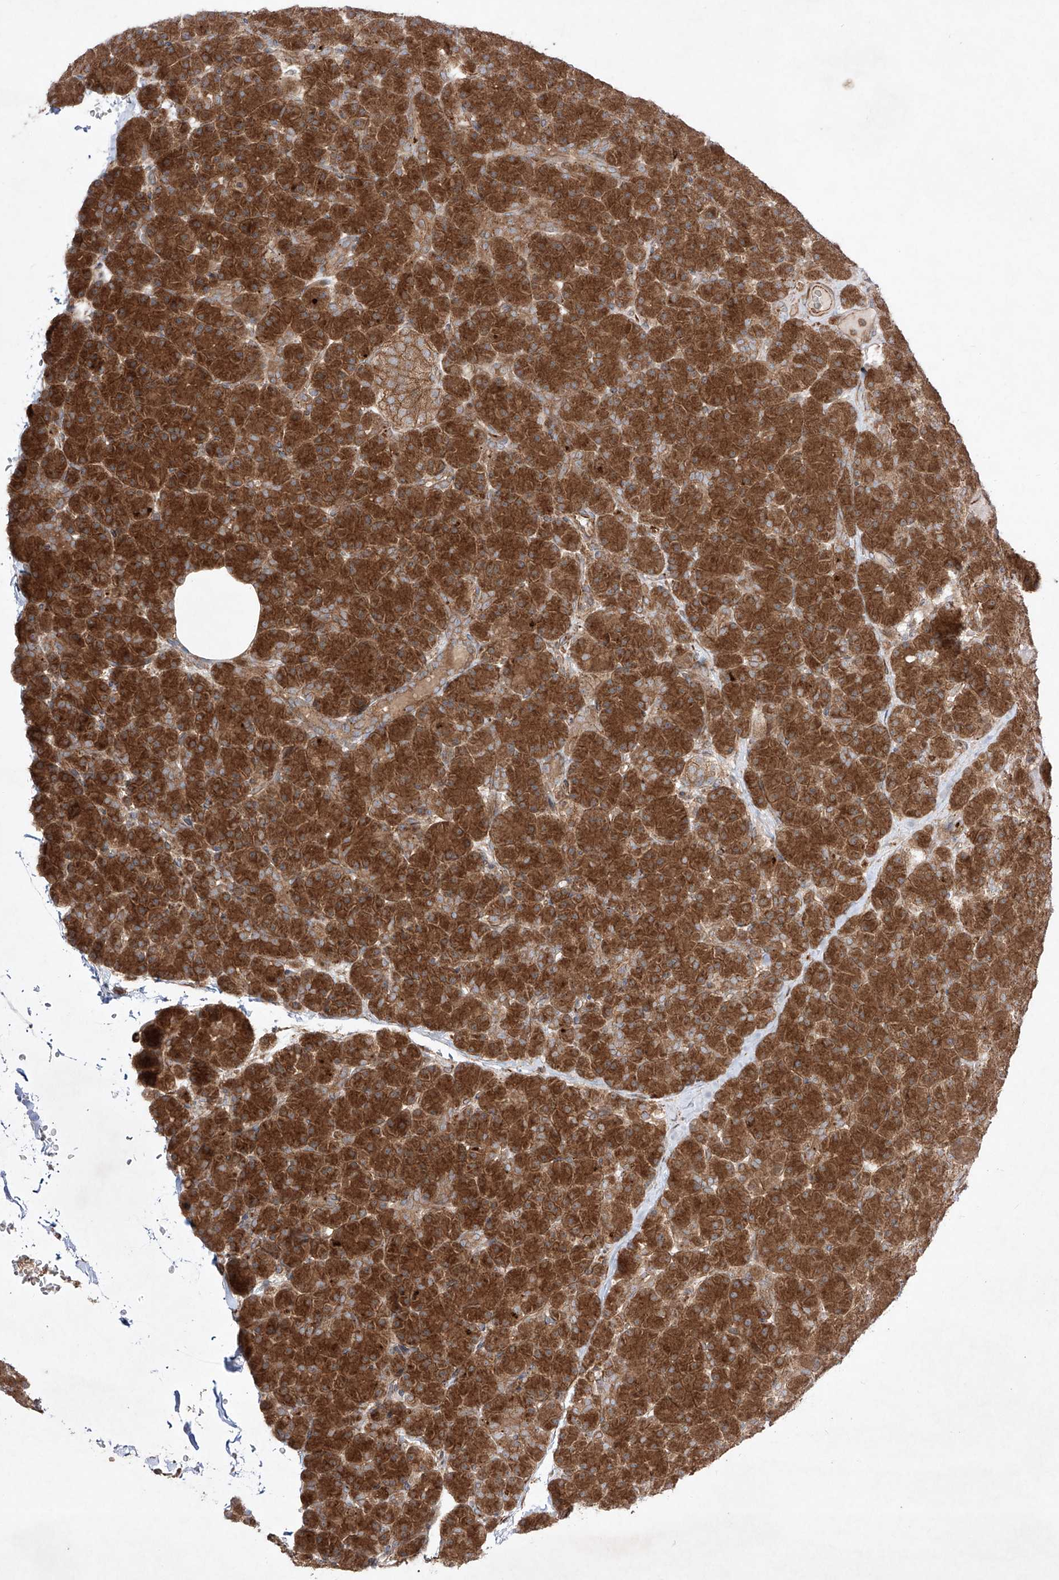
{"staining": {"intensity": "strong", "quantity": ">75%", "location": "cytoplasmic/membranous"}, "tissue": "pancreas", "cell_type": "Exocrine glandular cells", "image_type": "normal", "snomed": [{"axis": "morphology", "description": "Normal tissue, NOS"}, {"axis": "topography", "description": "Pancreas"}], "caption": "Immunohistochemical staining of unremarkable human pancreas demonstrates strong cytoplasmic/membranous protein staining in about >75% of exocrine glandular cells.", "gene": "YKT6", "patient": {"sex": "female", "age": 43}}